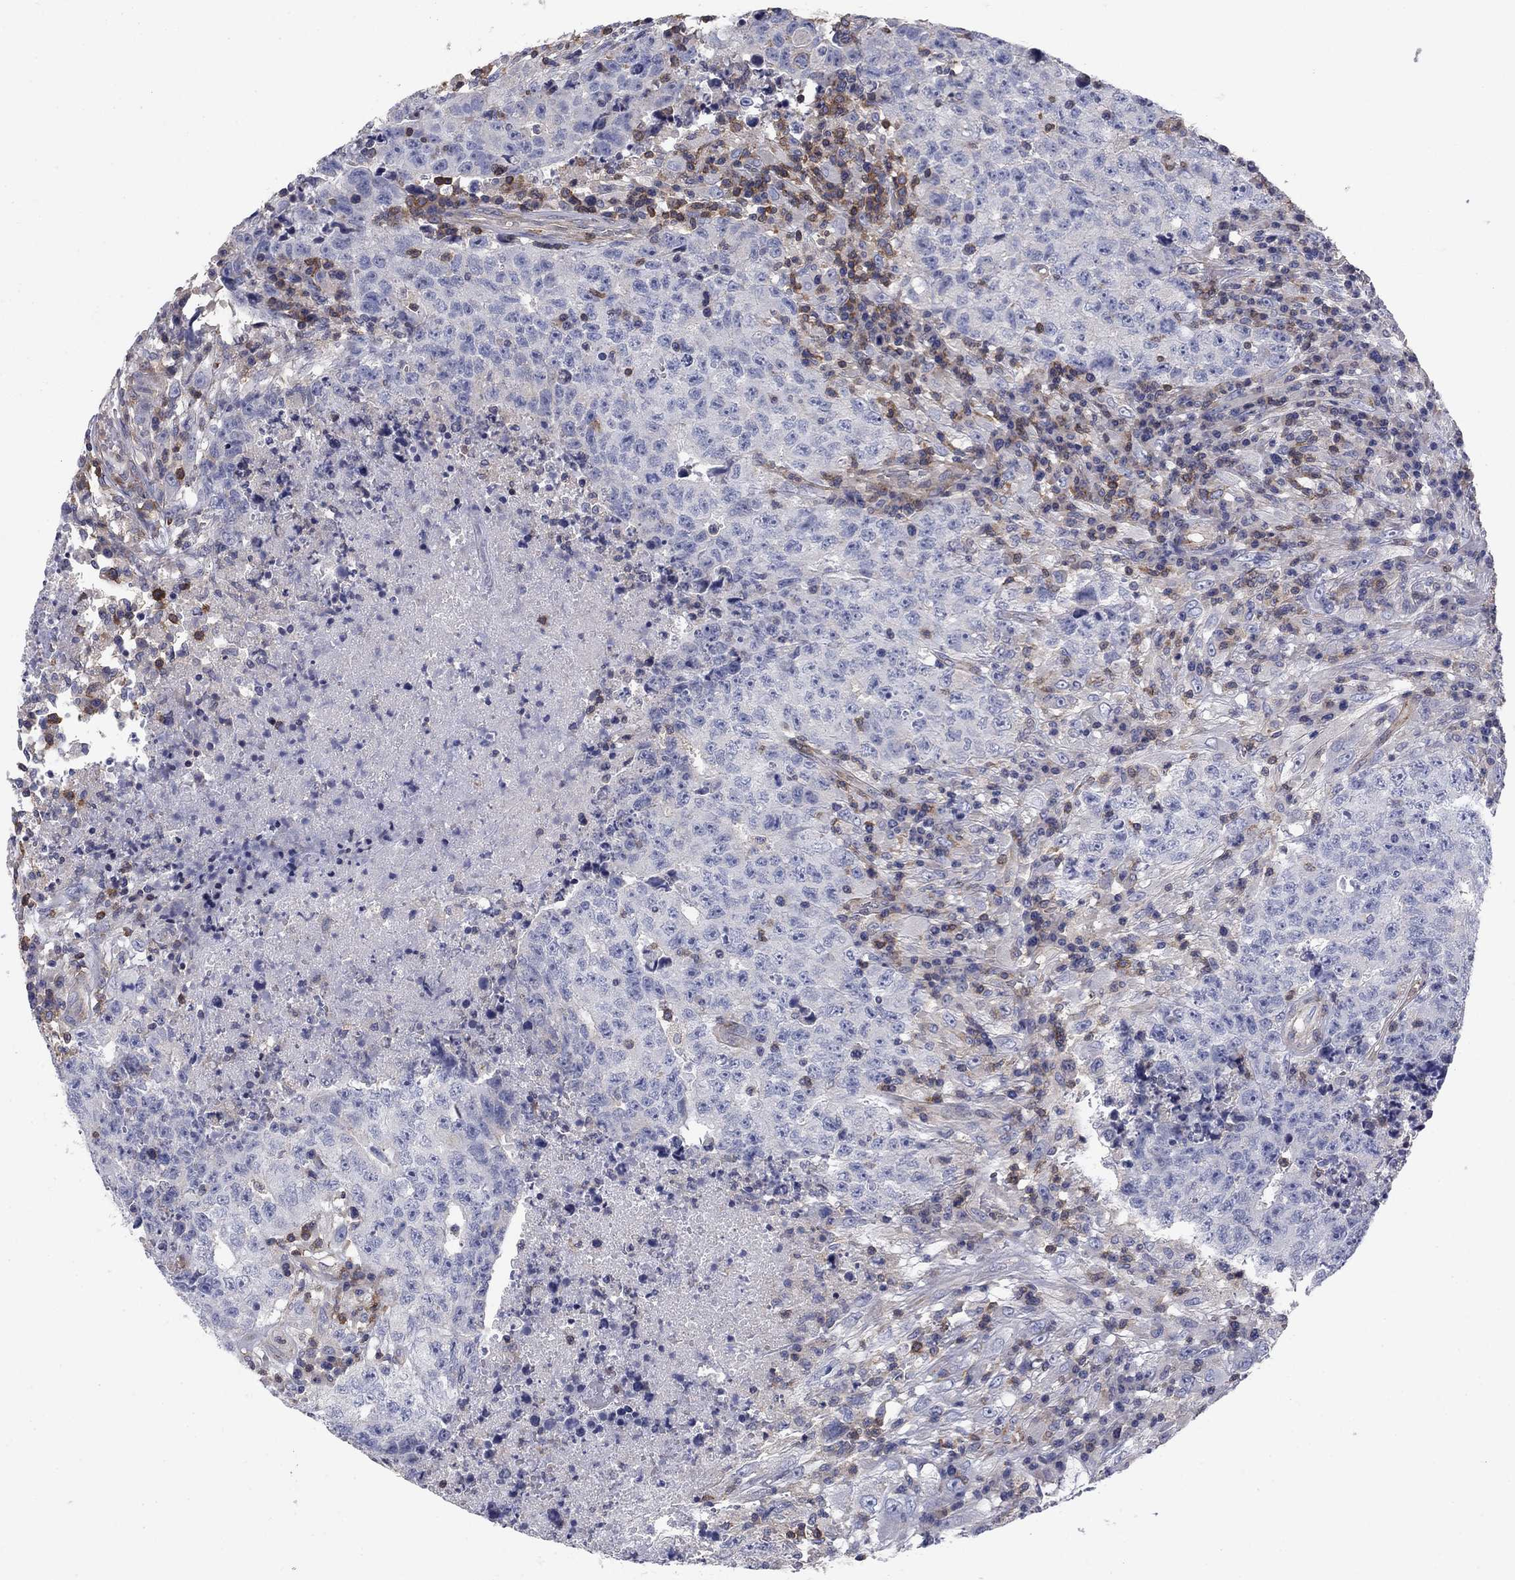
{"staining": {"intensity": "negative", "quantity": "none", "location": "none"}, "tissue": "testis cancer", "cell_type": "Tumor cells", "image_type": "cancer", "snomed": [{"axis": "morphology", "description": "Necrosis, NOS"}, {"axis": "morphology", "description": "Carcinoma, Embryonal, NOS"}, {"axis": "topography", "description": "Testis"}], "caption": "IHC photomicrograph of human testis cancer stained for a protein (brown), which shows no expression in tumor cells. (DAB (3,3'-diaminobenzidine) IHC, high magnification).", "gene": "PSD4", "patient": {"sex": "male", "age": 19}}